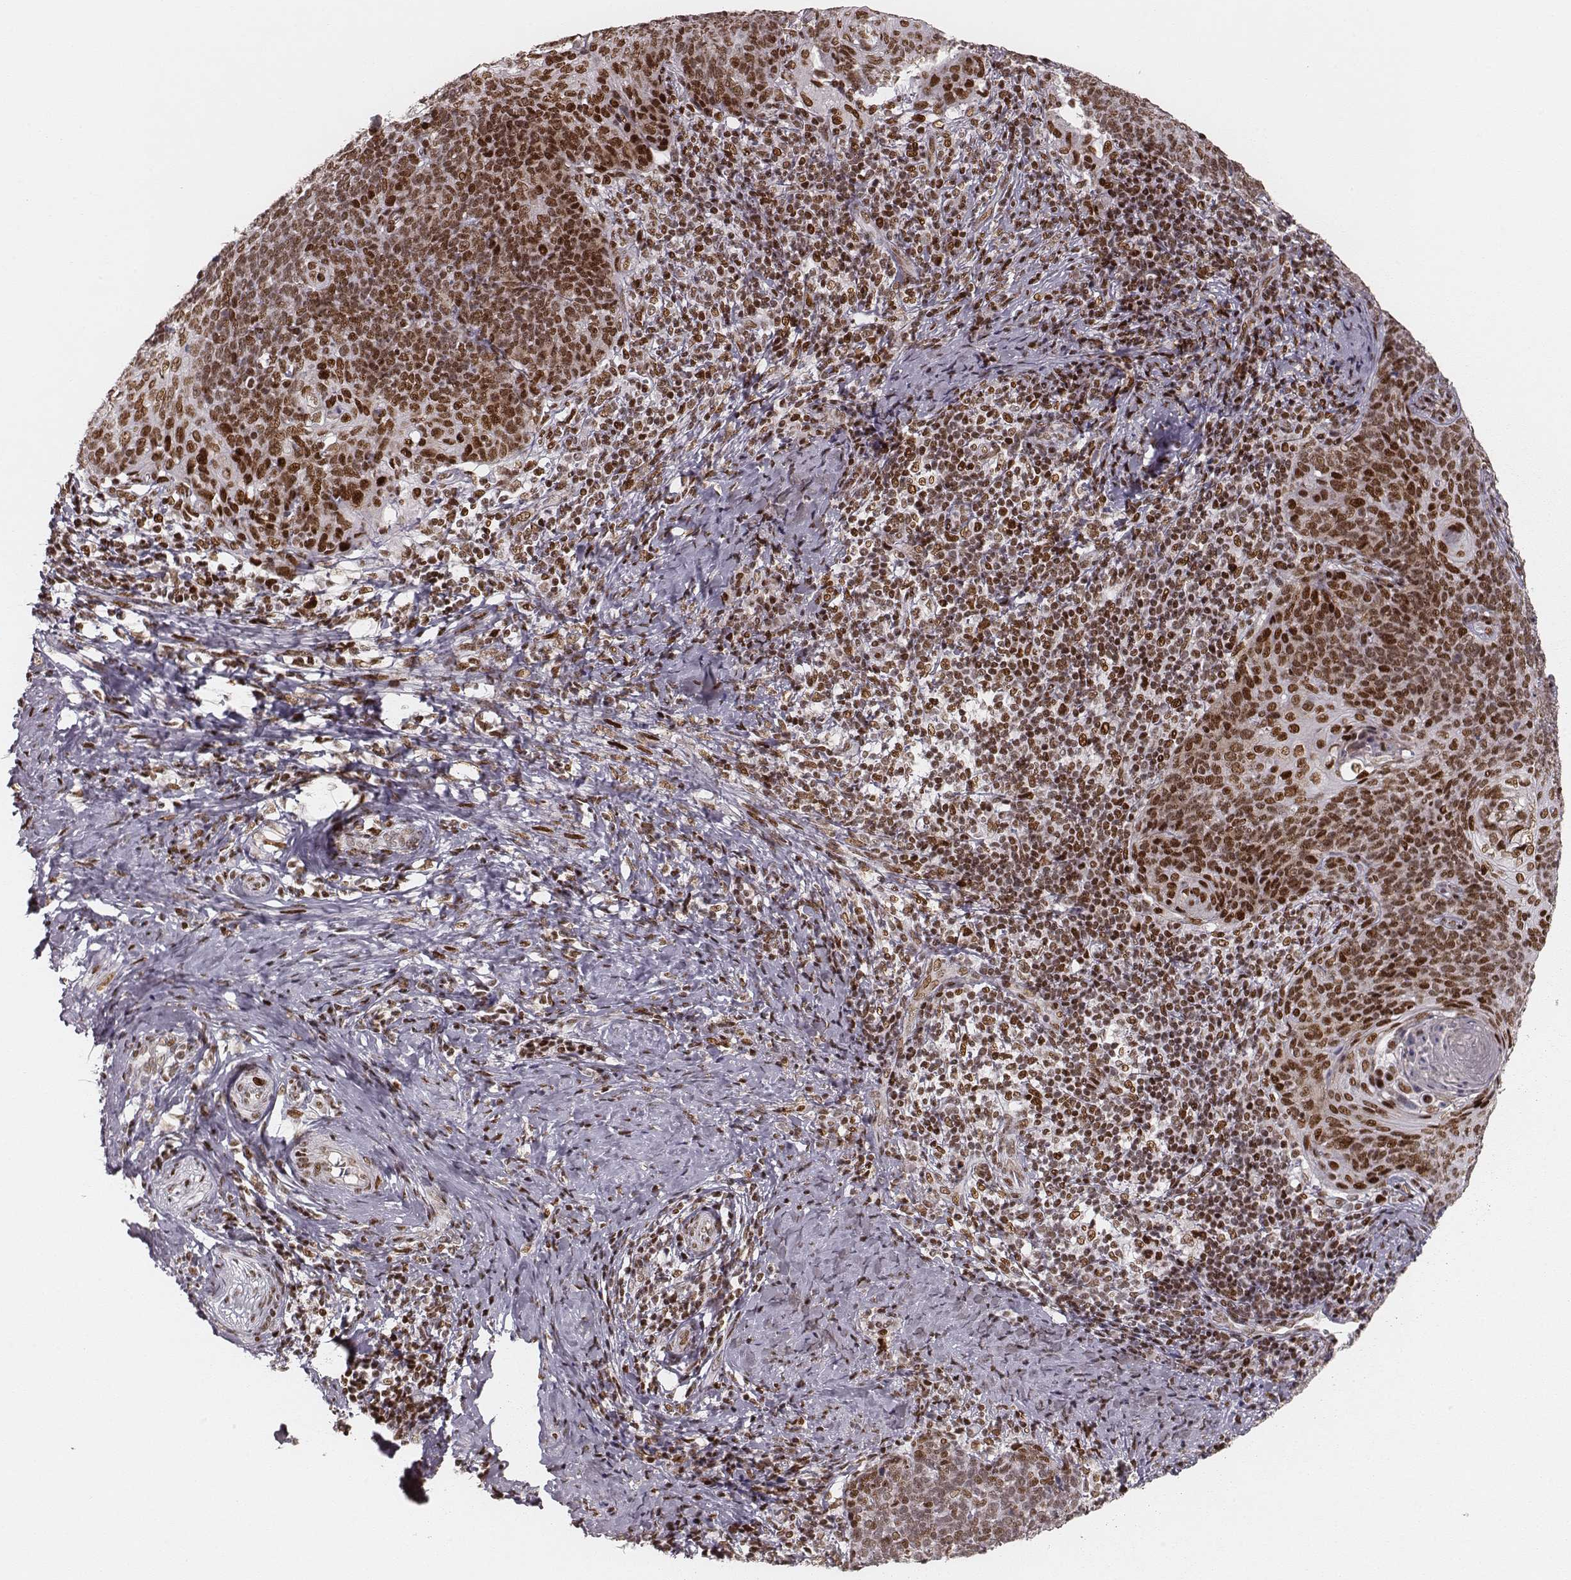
{"staining": {"intensity": "strong", "quantity": ">75%", "location": "nuclear"}, "tissue": "cervical cancer", "cell_type": "Tumor cells", "image_type": "cancer", "snomed": [{"axis": "morphology", "description": "Normal tissue, NOS"}, {"axis": "morphology", "description": "Squamous cell carcinoma, NOS"}, {"axis": "topography", "description": "Cervix"}], "caption": "This is an image of immunohistochemistry staining of cervical cancer (squamous cell carcinoma), which shows strong staining in the nuclear of tumor cells.", "gene": "HNRNPC", "patient": {"sex": "female", "age": 39}}